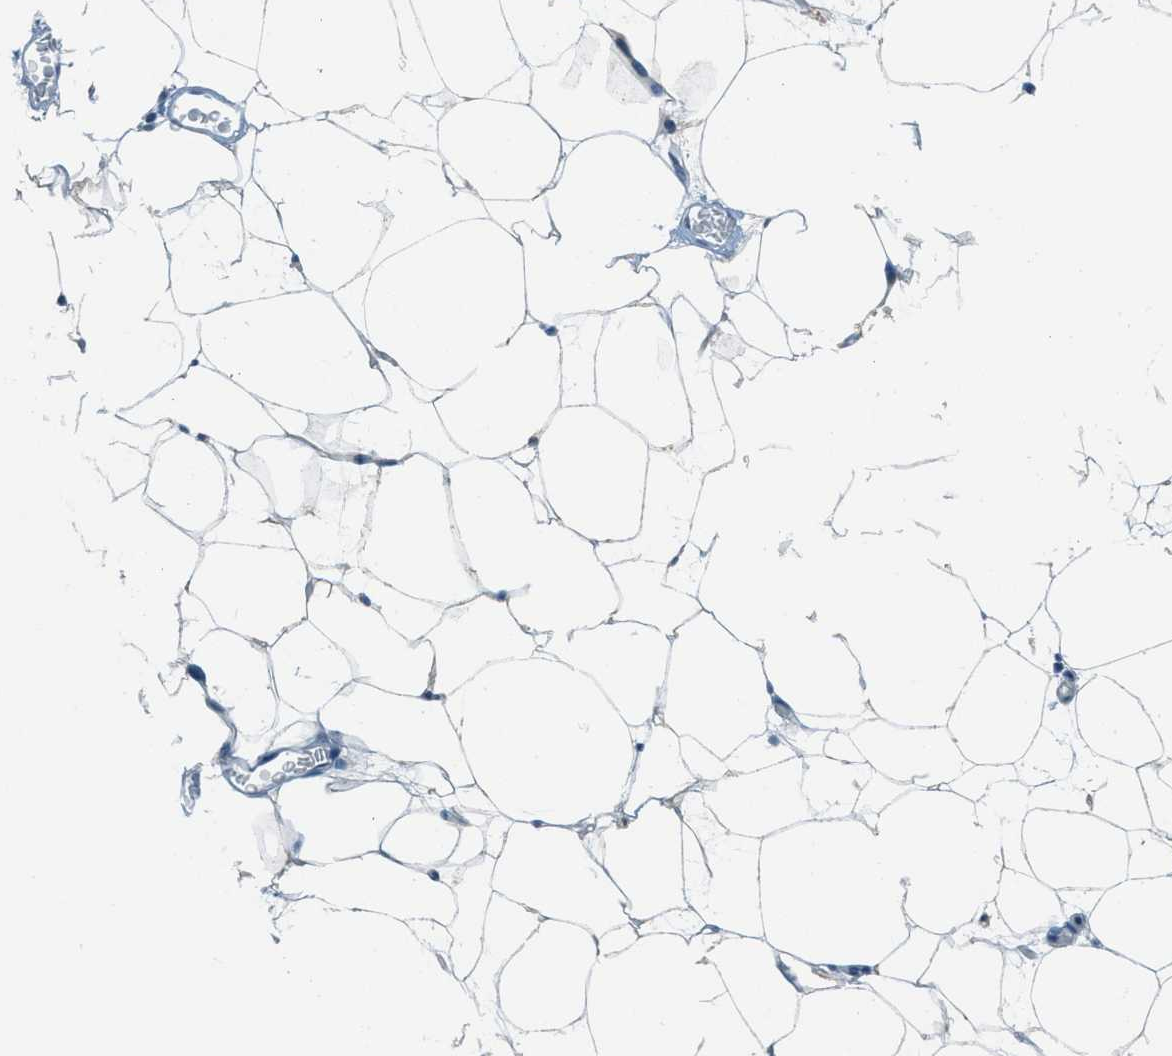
{"staining": {"intensity": "negative", "quantity": "none", "location": "none"}, "tissue": "adipose tissue", "cell_type": "Adipocytes", "image_type": "normal", "snomed": [{"axis": "morphology", "description": "Normal tissue, NOS"}, {"axis": "topography", "description": "Breast"}, {"axis": "topography", "description": "Soft tissue"}], "caption": "Normal adipose tissue was stained to show a protein in brown. There is no significant positivity in adipocytes.", "gene": "MSLN", "patient": {"sex": "female", "age": 75}}